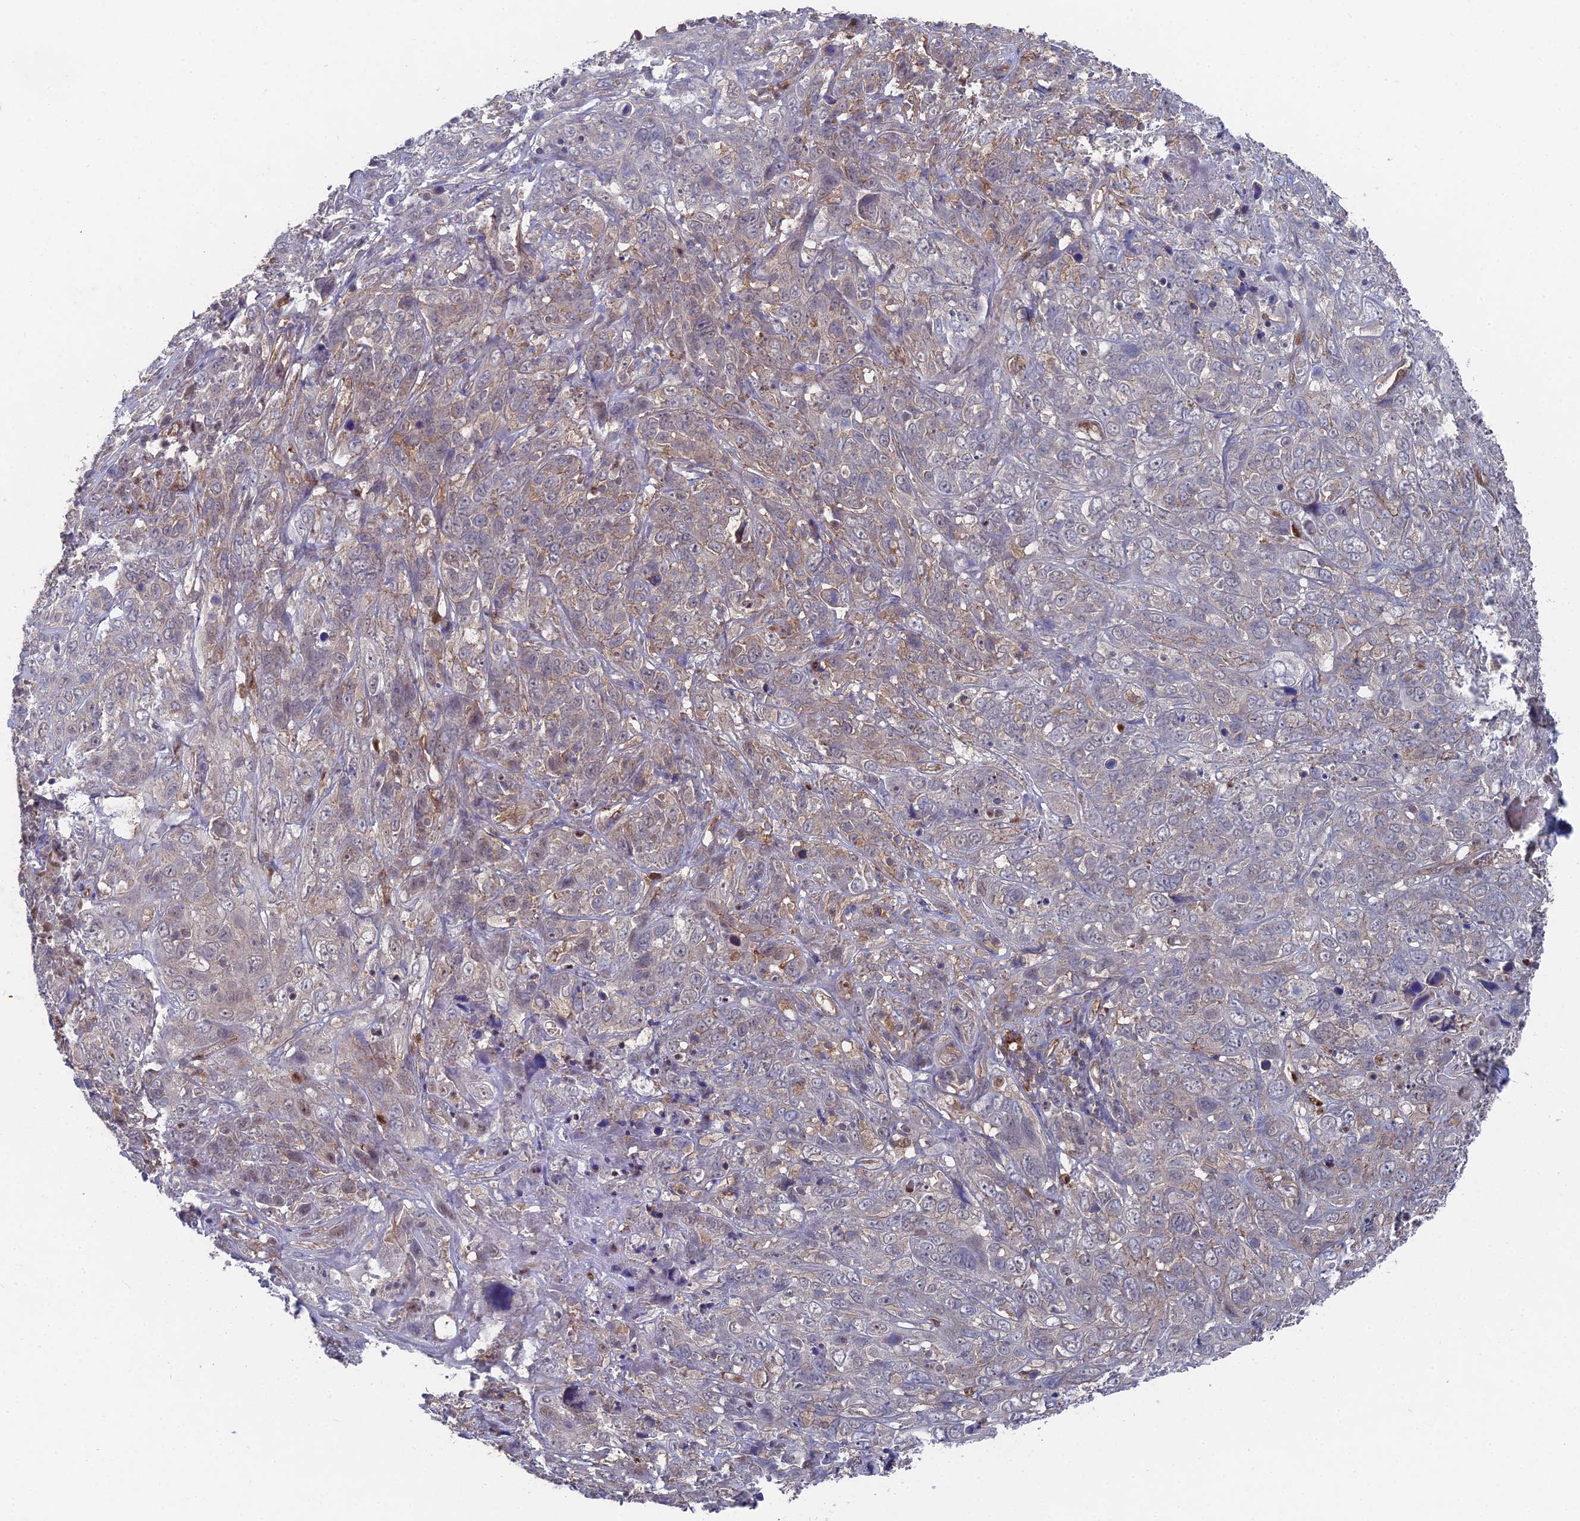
{"staining": {"intensity": "weak", "quantity": "<25%", "location": "cytoplasmic/membranous"}, "tissue": "cervical cancer", "cell_type": "Tumor cells", "image_type": "cancer", "snomed": [{"axis": "morphology", "description": "Squamous cell carcinoma, NOS"}, {"axis": "topography", "description": "Cervix"}], "caption": "Protein analysis of cervical cancer reveals no significant staining in tumor cells.", "gene": "UNC5D", "patient": {"sex": "female", "age": 46}}